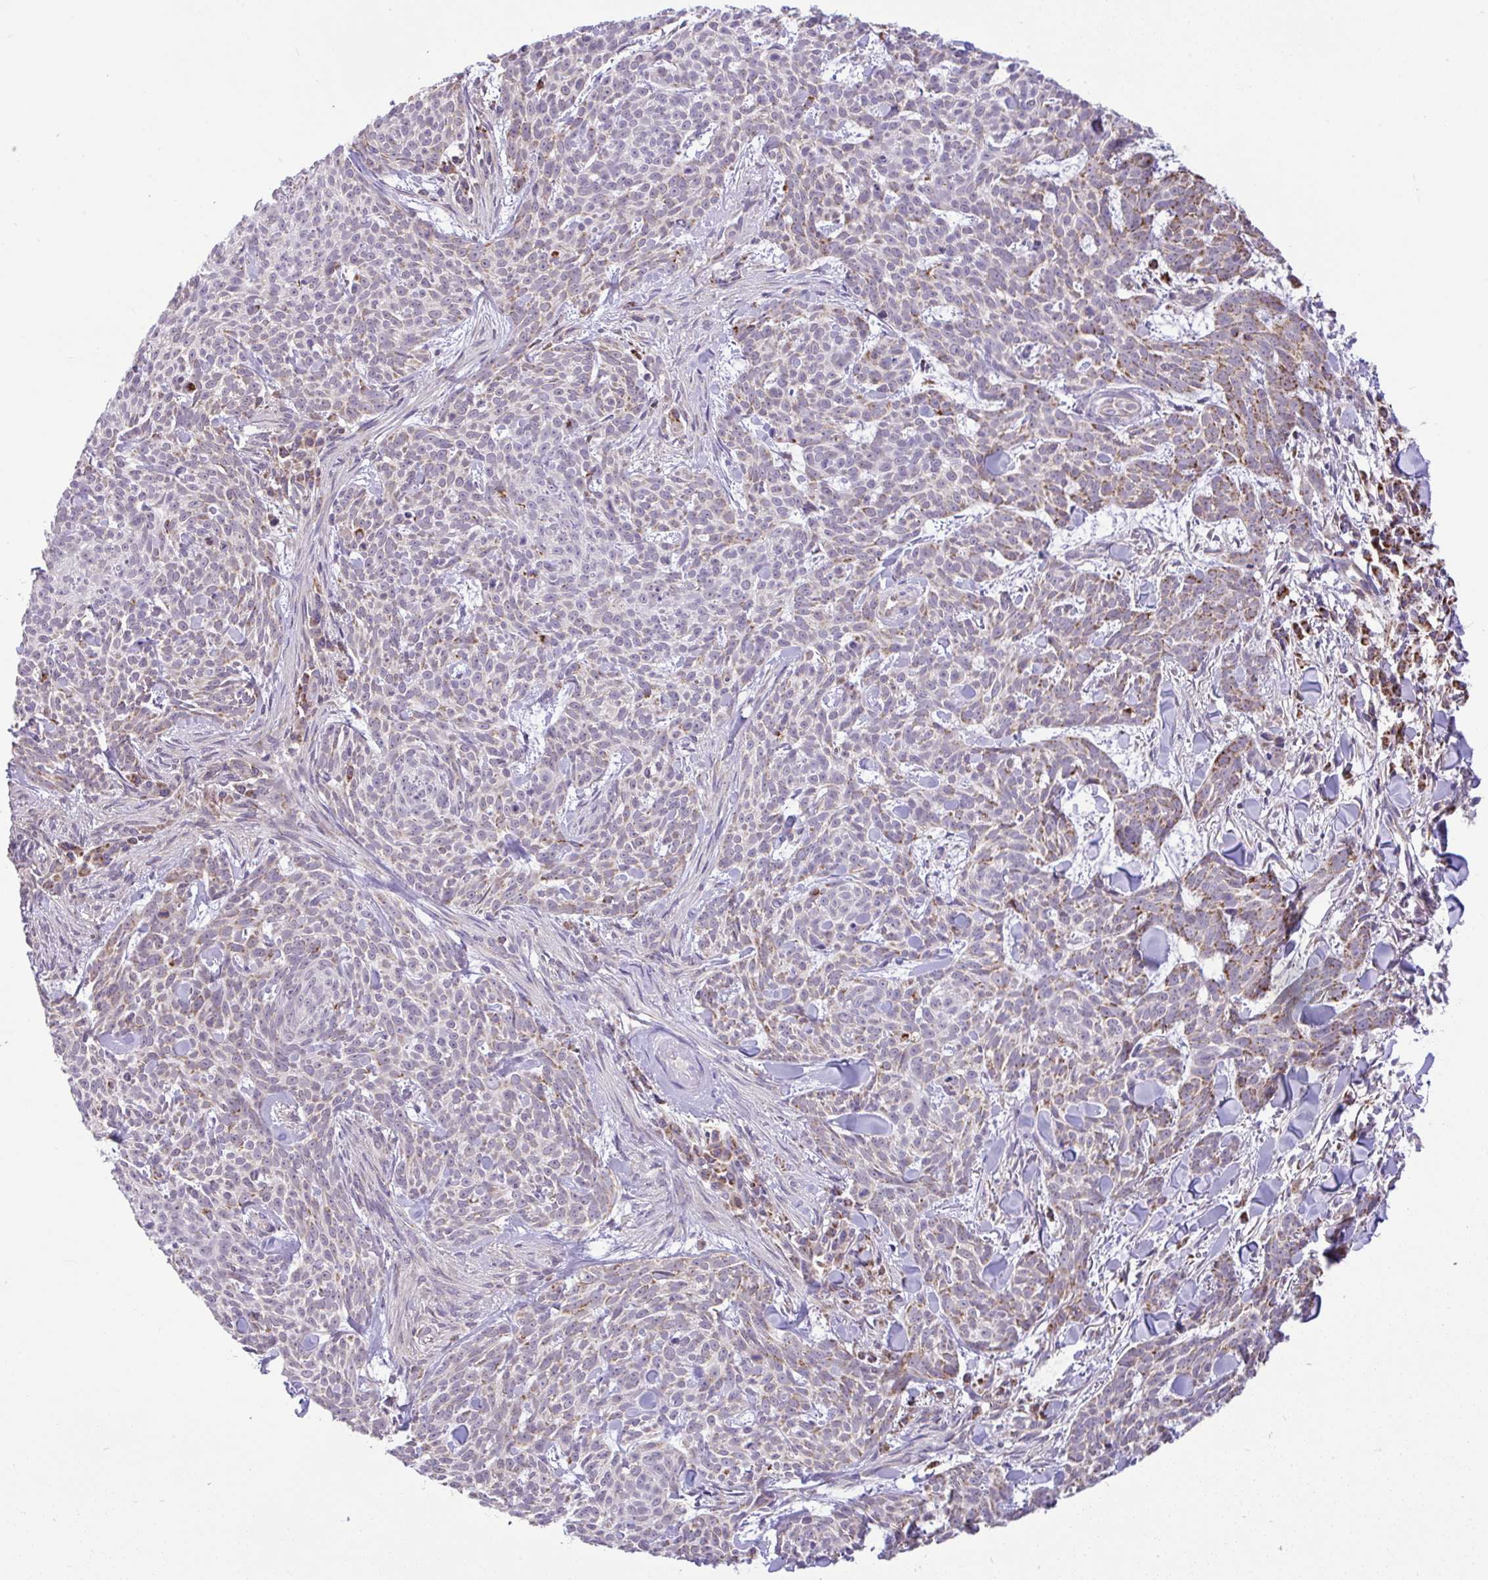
{"staining": {"intensity": "moderate", "quantity": "<25%", "location": "cytoplasmic/membranous"}, "tissue": "skin cancer", "cell_type": "Tumor cells", "image_type": "cancer", "snomed": [{"axis": "morphology", "description": "Basal cell carcinoma"}, {"axis": "topography", "description": "Skin"}], "caption": "Approximately <25% of tumor cells in skin cancer (basal cell carcinoma) exhibit moderate cytoplasmic/membranous protein positivity as visualized by brown immunohistochemical staining.", "gene": "PYCR2", "patient": {"sex": "female", "age": 93}}